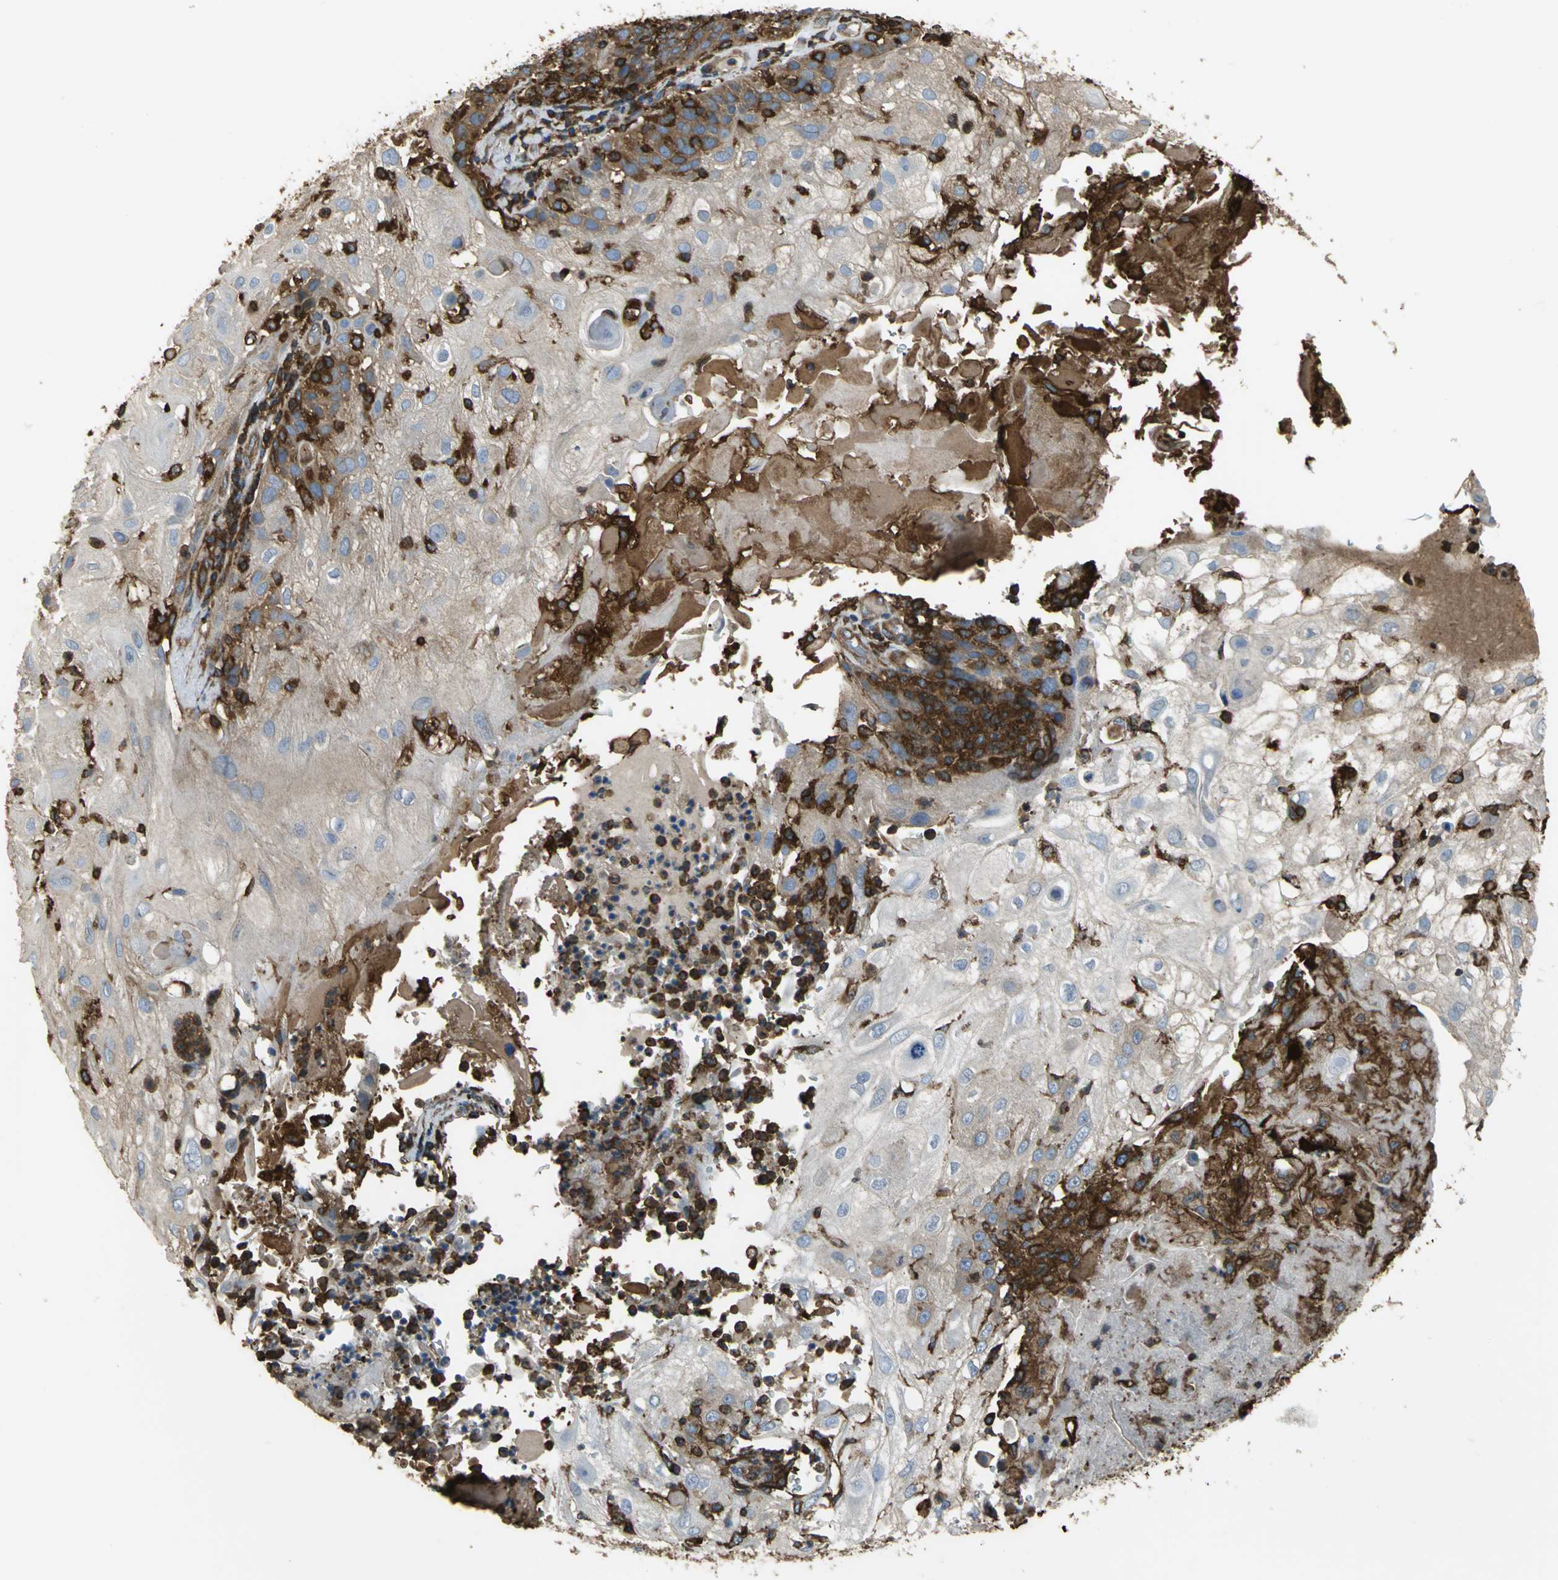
{"staining": {"intensity": "weak", "quantity": "25%-75%", "location": "cytoplasmic/membranous"}, "tissue": "skin cancer", "cell_type": "Tumor cells", "image_type": "cancer", "snomed": [{"axis": "morphology", "description": "Normal tissue, NOS"}, {"axis": "morphology", "description": "Squamous cell carcinoma, NOS"}, {"axis": "topography", "description": "Skin"}], "caption": "IHC micrograph of neoplastic tissue: human squamous cell carcinoma (skin) stained using immunohistochemistry (IHC) demonstrates low levels of weak protein expression localized specifically in the cytoplasmic/membranous of tumor cells, appearing as a cytoplasmic/membranous brown color.", "gene": "TLN1", "patient": {"sex": "female", "age": 83}}